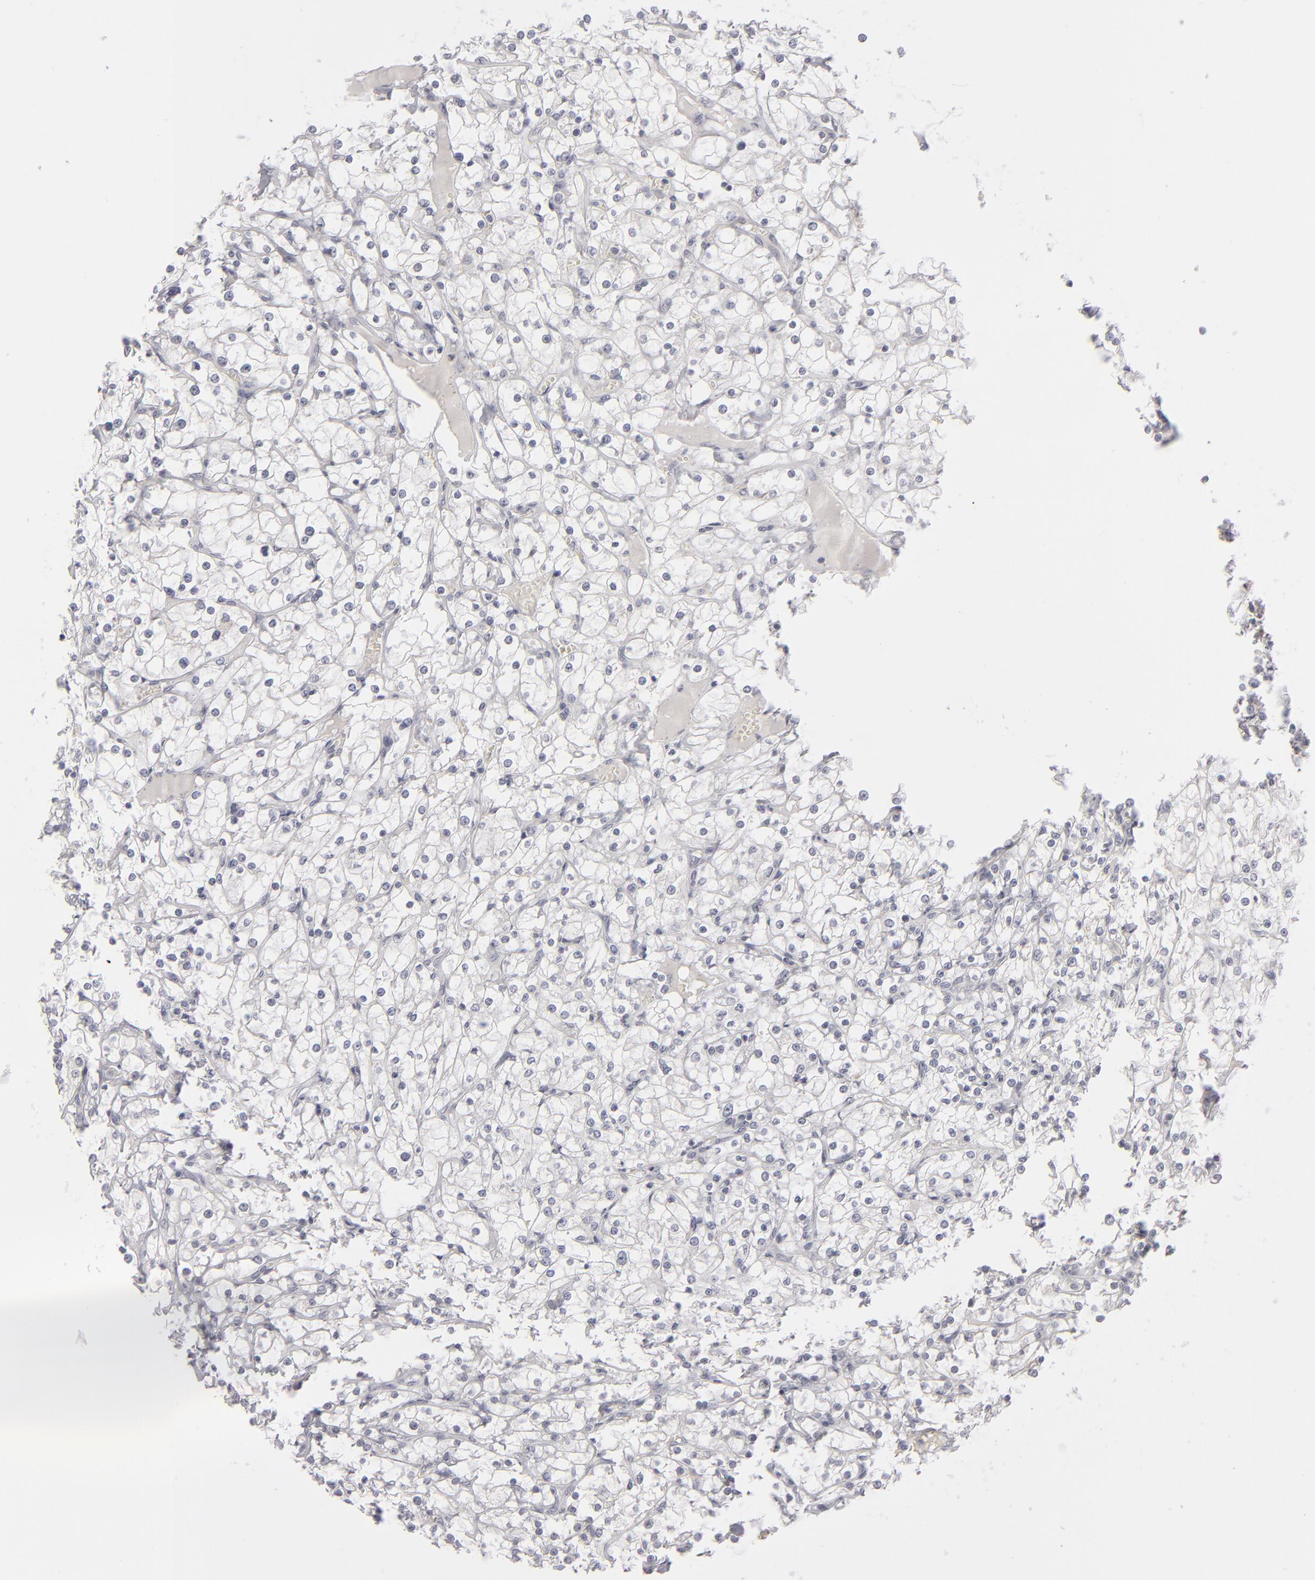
{"staining": {"intensity": "negative", "quantity": "none", "location": "none"}, "tissue": "renal cancer", "cell_type": "Tumor cells", "image_type": "cancer", "snomed": [{"axis": "morphology", "description": "Adenocarcinoma, NOS"}, {"axis": "topography", "description": "Kidney"}], "caption": "Immunohistochemical staining of renal cancer (adenocarcinoma) reveals no significant expression in tumor cells.", "gene": "KIAA1210", "patient": {"sex": "female", "age": 73}}